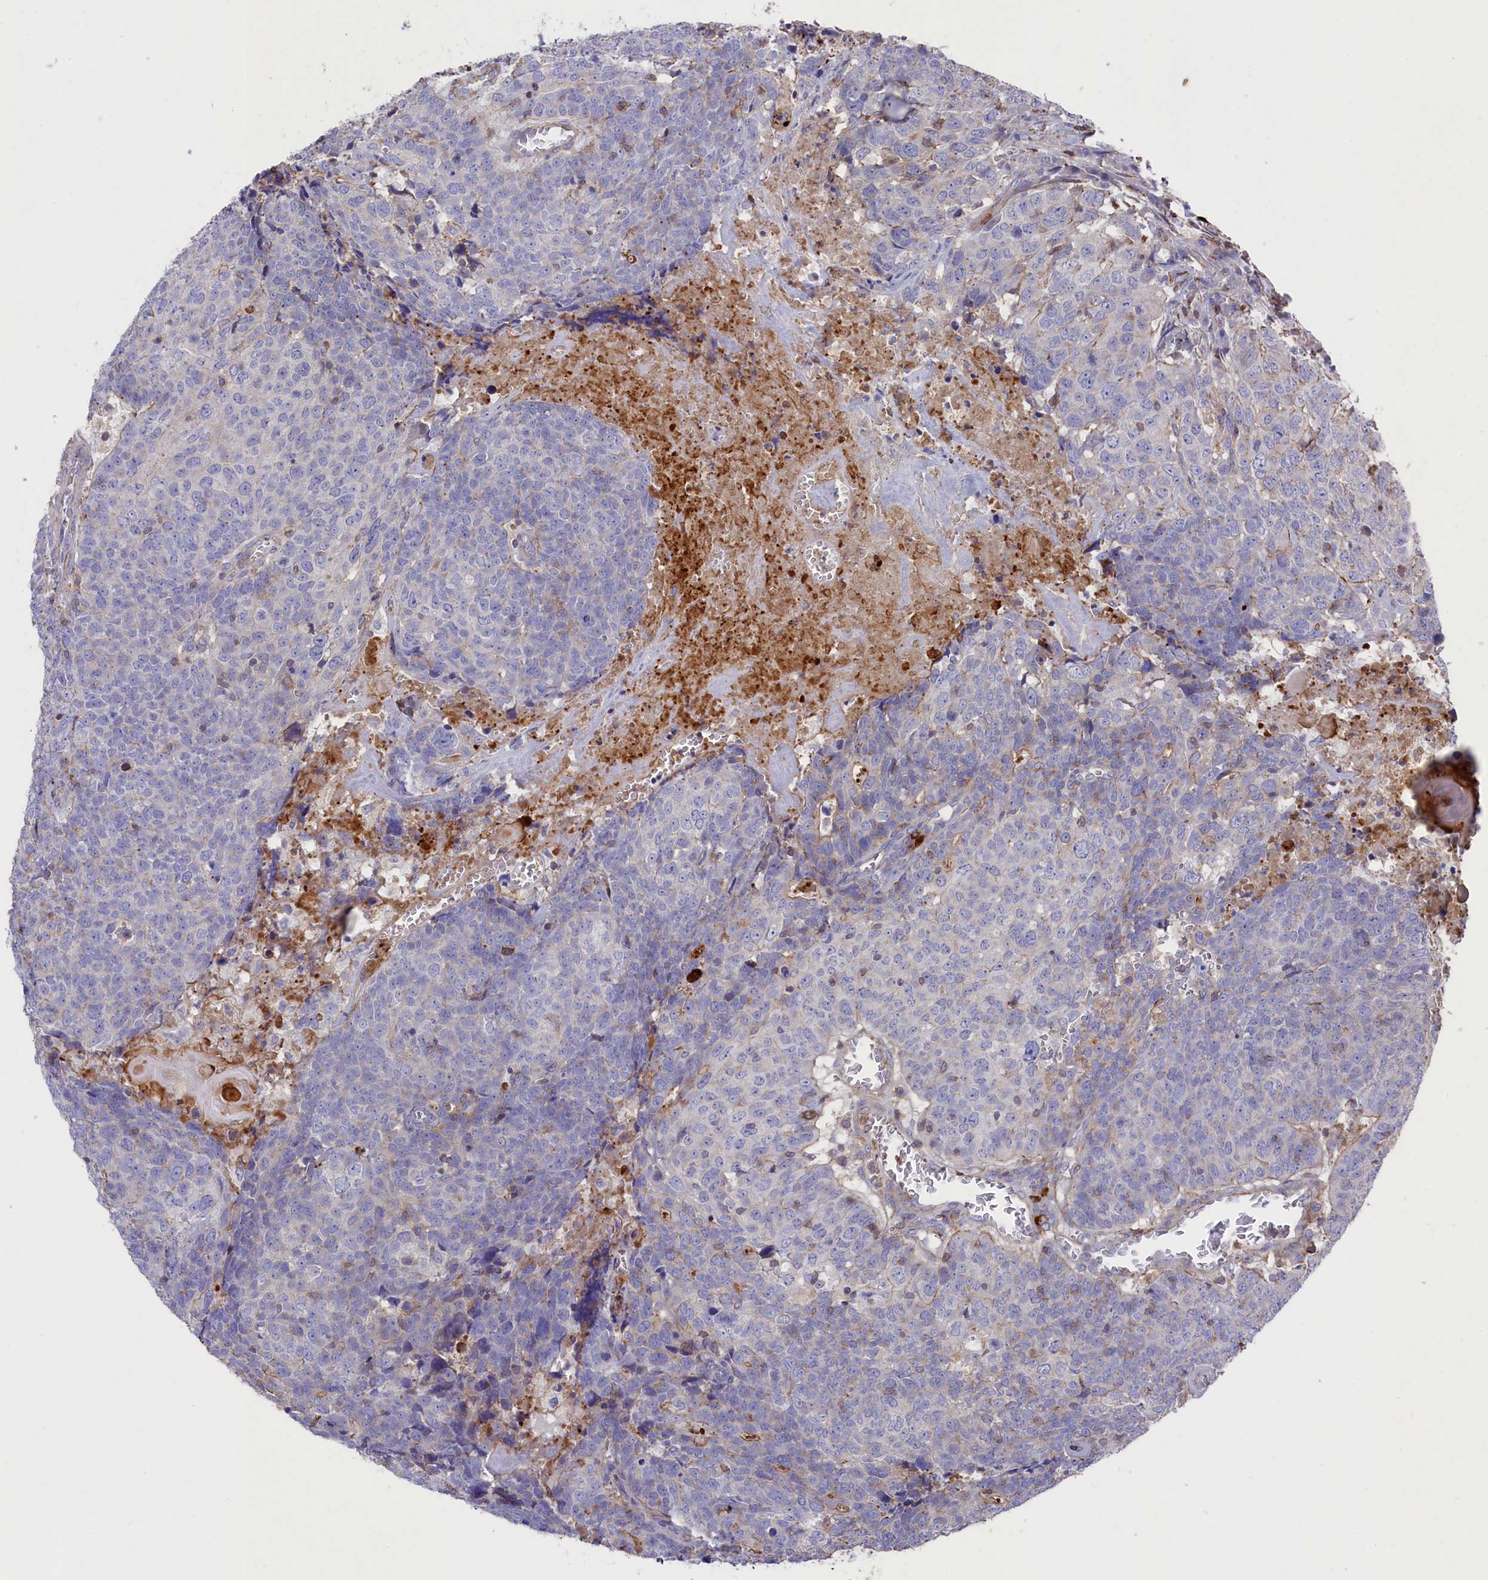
{"staining": {"intensity": "negative", "quantity": "none", "location": "none"}, "tissue": "head and neck cancer", "cell_type": "Tumor cells", "image_type": "cancer", "snomed": [{"axis": "morphology", "description": "Squamous cell carcinoma, NOS"}, {"axis": "topography", "description": "Head-Neck"}], "caption": "Tumor cells show no significant positivity in head and neck squamous cell carcinoma.", "gene": "RAPSN", "patient": {"sex": "male", "age": 66}}